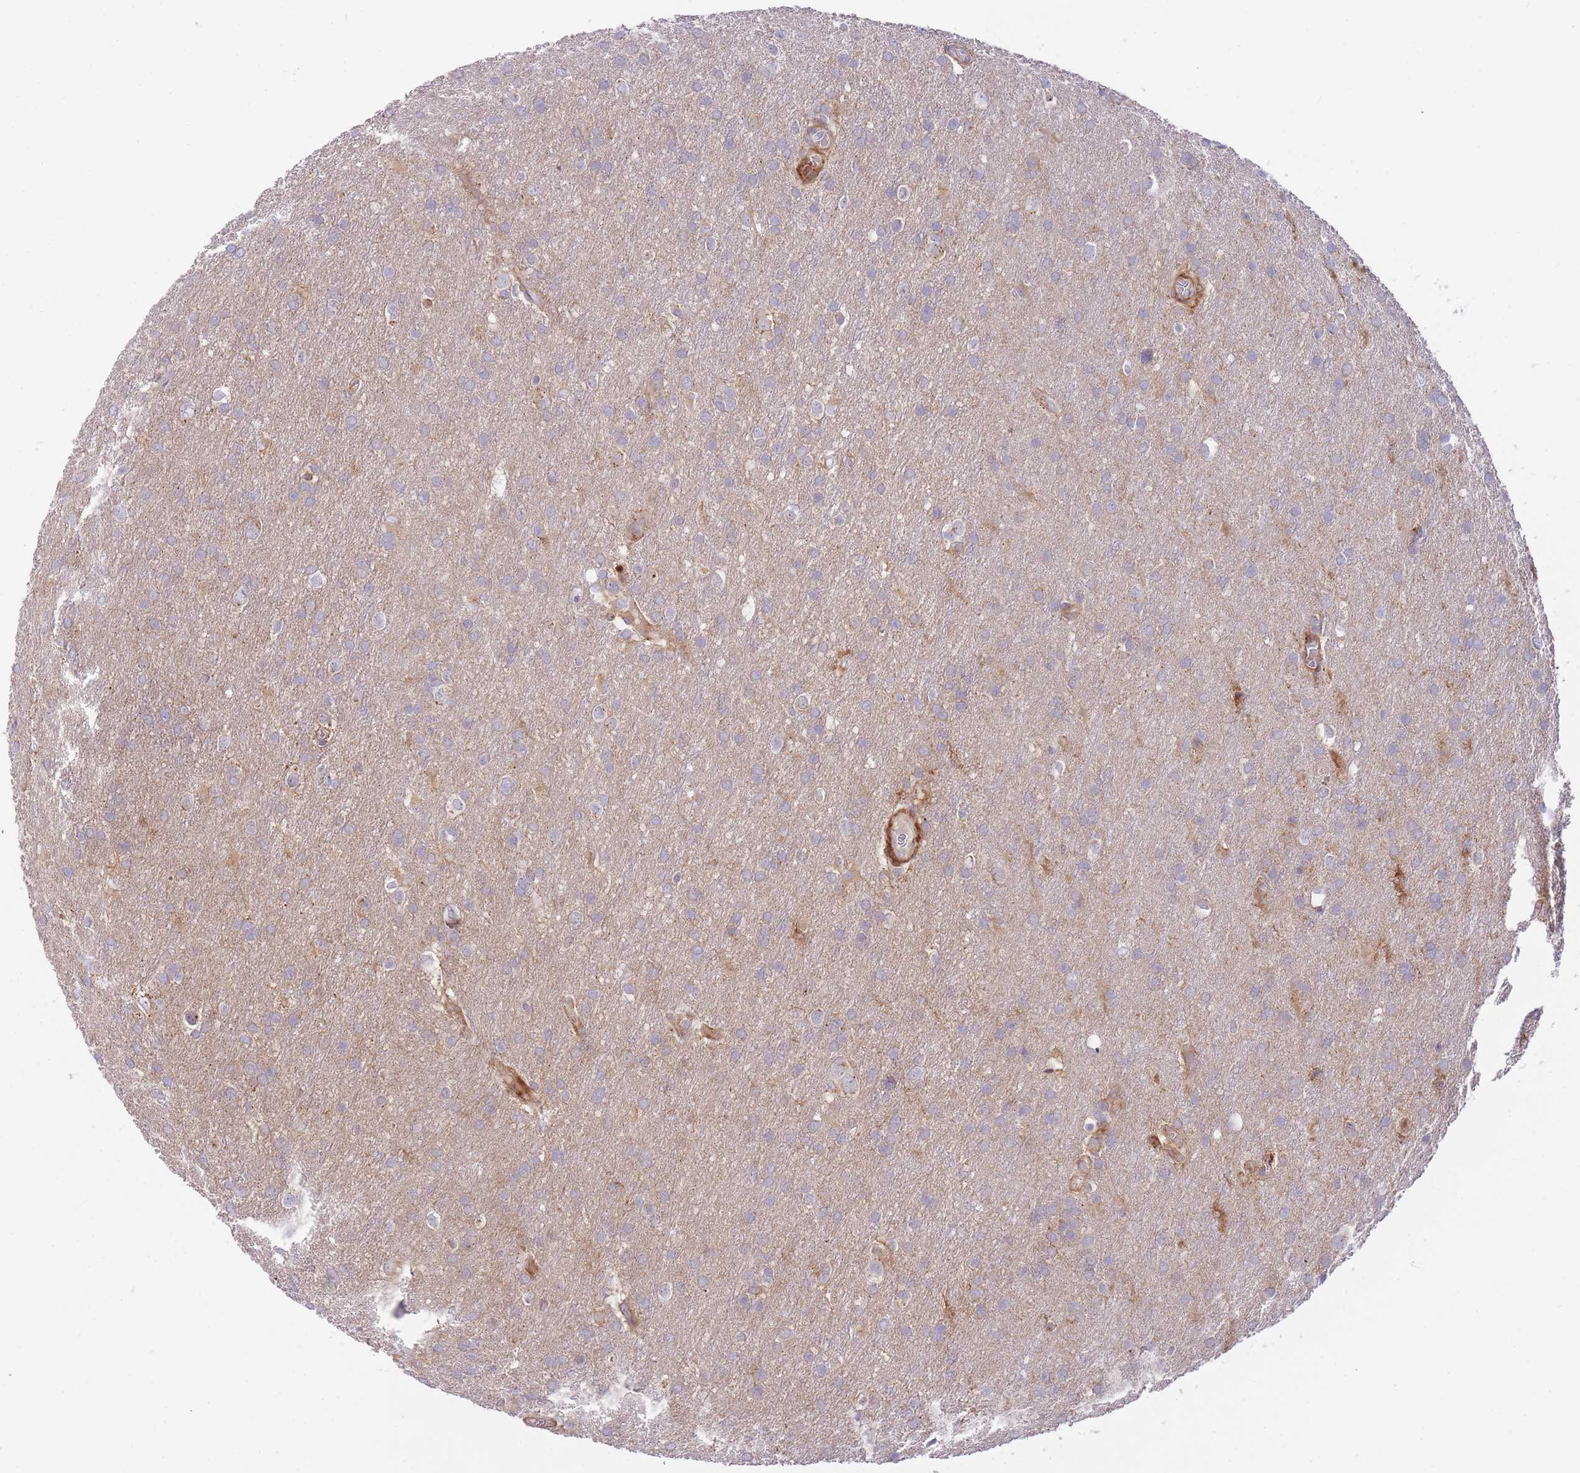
{"staining": {"intensity": "weak", "quantity": ">75%", "location": "cytoplasmic/membranous"}, "tissue": "glioma", "cell_type": "Tumor cells", "image_type": "cancer", "snomed": [{"axis": "morphology", "description": "Glioma, malignant, Low grade"}, {"axis": "topography", "description": "Brain"}], "caption": "Approximately >75% of tumor cells in human glioma demonstrate weak cytoplasmic/membranous protein expression as visualized by brown immunohistochemical staining.", "gene": "ATP5MC2", "patient": {"sex": "female", "age": 32}}